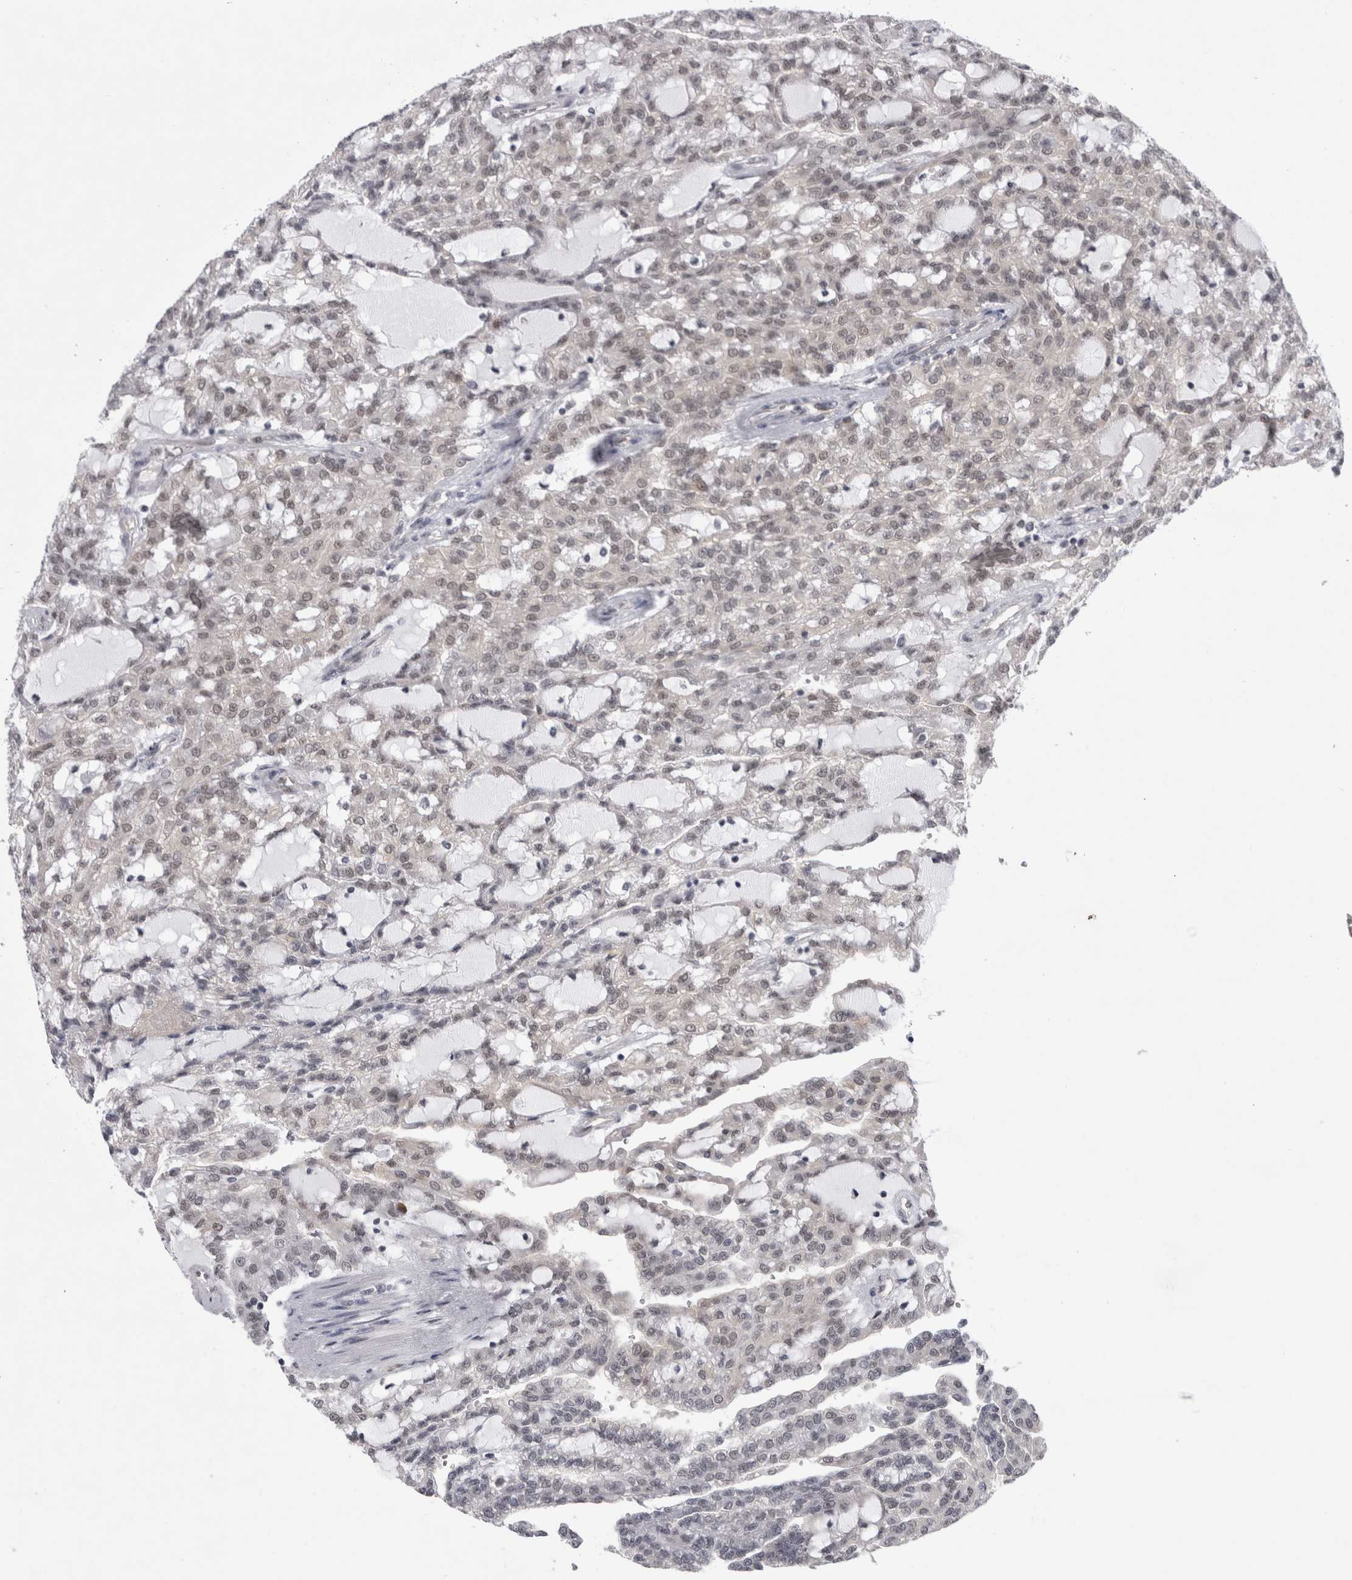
{"staining": {"intensity": "weak", "quantity": "25%-75%", "location": "nuclear"}, "tissue": "renal cancer", "cell_type": "Tumor cells", "image_type": "cancer", "snomed": [{"axis": "morphology", "description": "Adenocarcinoma, NOS"}, {"axis": "topography", "description": "Kidney"}], "caption": "This image demonstrates renal adenocarcinoma stained with IHC to label a protein in brown. The nuclear of tumor cells show weak positivity for the protein. Nuclei are counter-stained blue.", "gene": "PSMB2", "patient": {"sex": "male", "age": 63}}